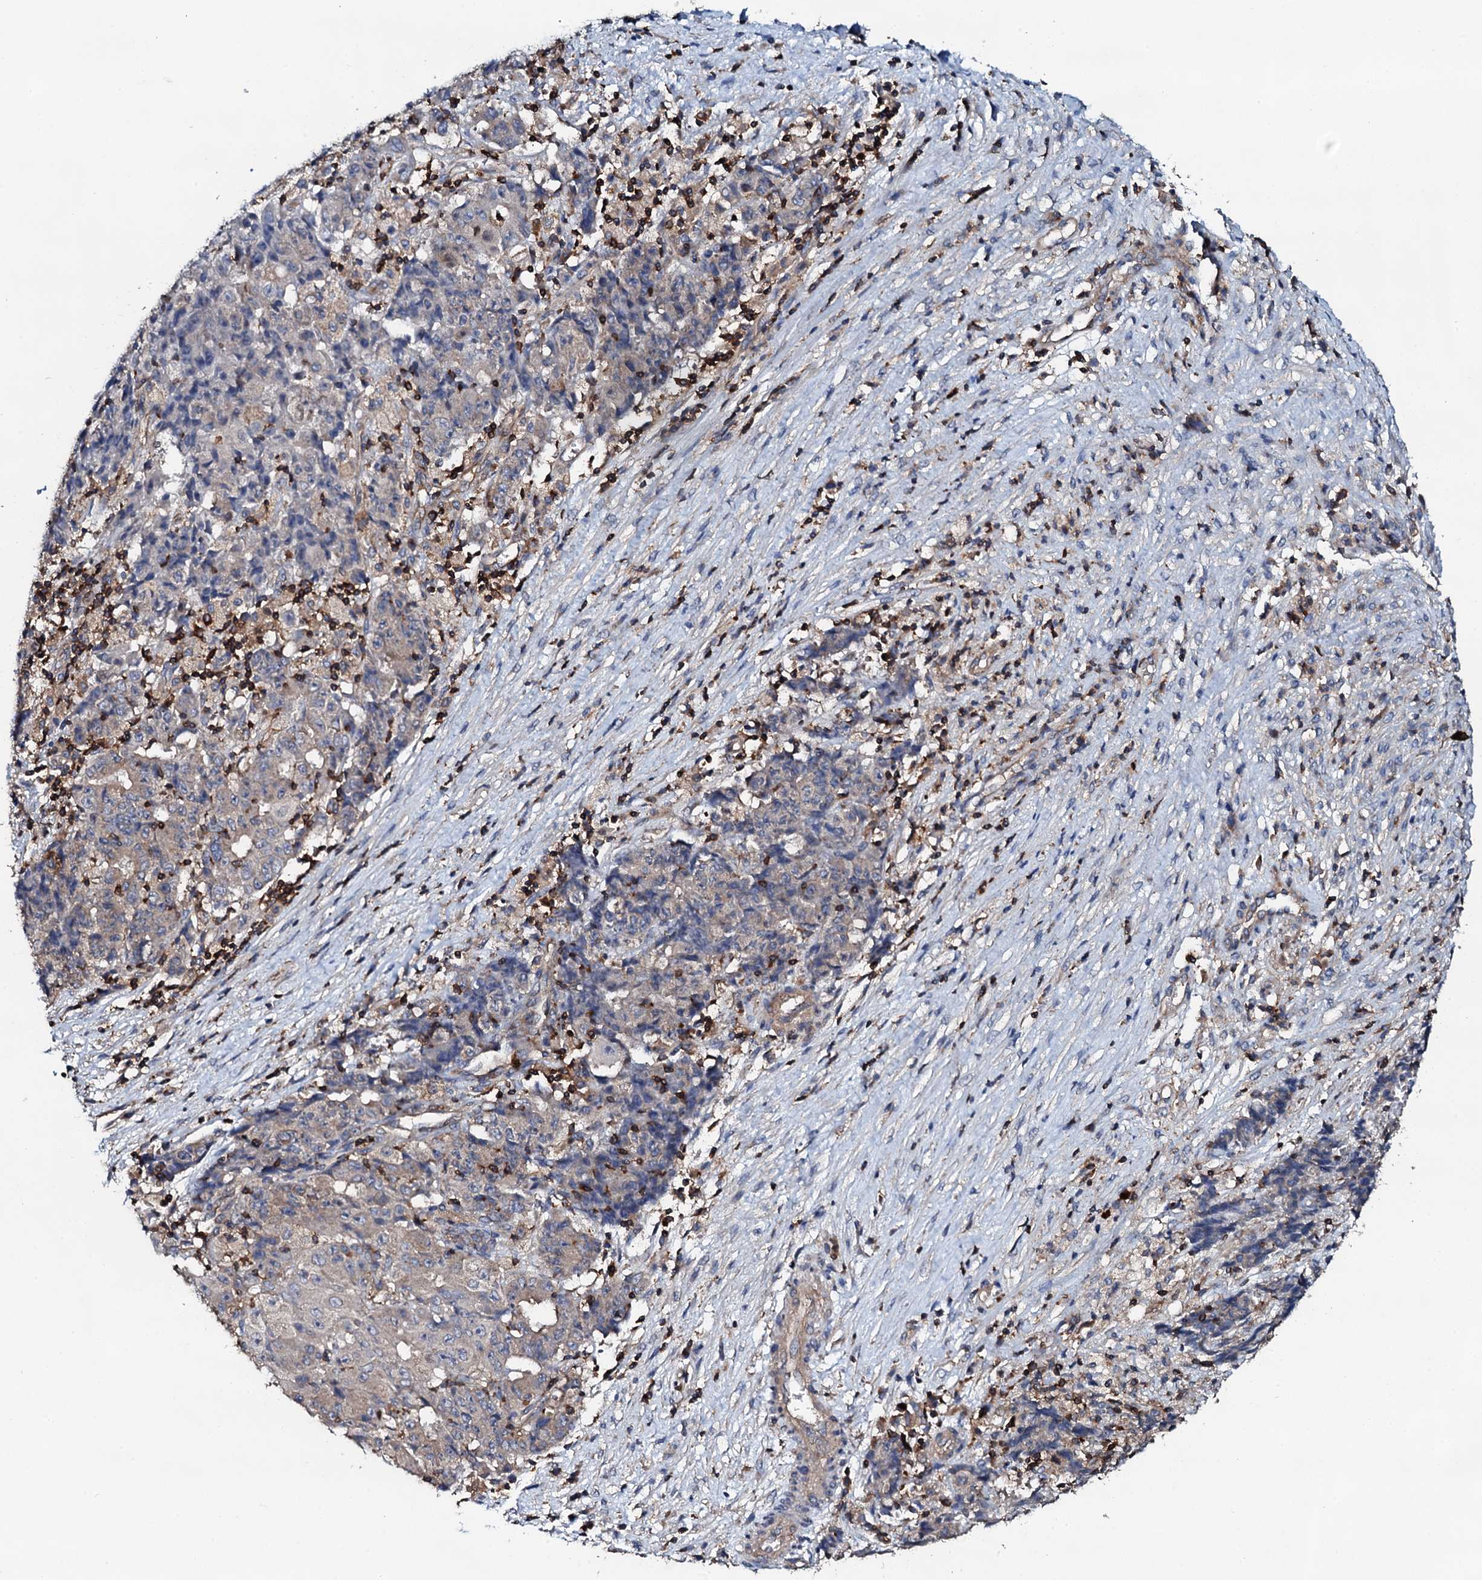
{"staining": {"intensity": "negative", "quantity": "none", "location": "none"}, "tissue": "ovarian cancer", "cell_type": "Tumor cells", "image_type": "cancer", "snomed": [{"axis": "morphology", "description": "Carcinoma, endometroid"}, {"axis": "topography", "description": "Ovary"}], "caption": "IHC of human endometroid carcinoma (ovarian) exhibits no staining in tumor cells.", "gene": "GRK2", "patient": {"sex": "female", "age": 42}}